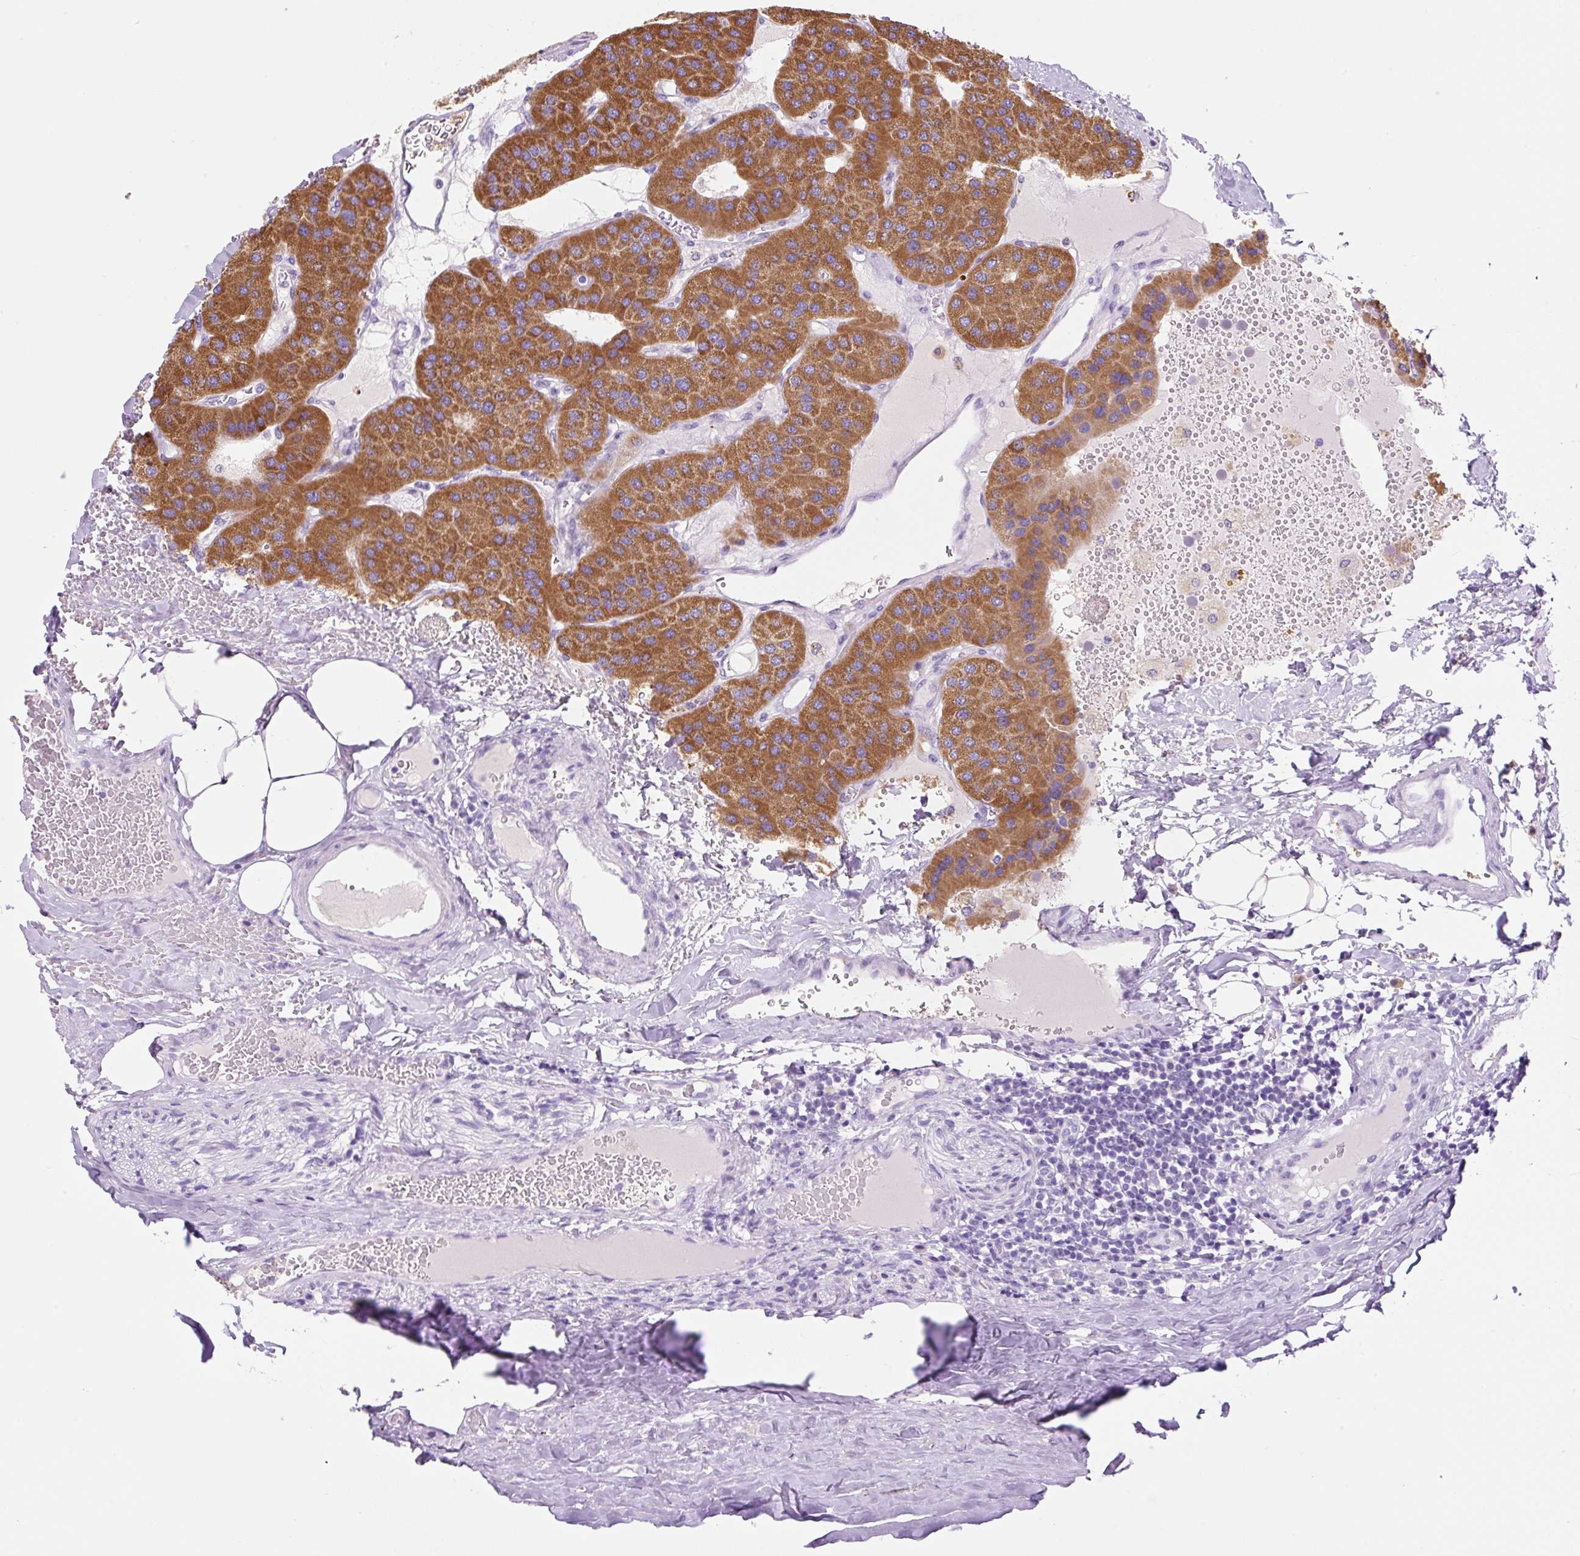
{"staining": {"intensity": "strong", "quantity": ">75%", "location": "cytoplasmic/membranous"}, "tissue": "parathyroid gland", "cell_type": "Glandular cells", "image_type": "normal", "snomed": [{"axis": "morphology", "description": "Normal tissue, NOS"}, {"axis": "morphology", "description": "Adenoma, NOS"}, {"axis": "topography", "description": "Parathyroid gland"}], "caption": "Strong cytoplasmic/membranous protein staining is seen in about >75% of glandular cells in parathyroid gland.", "gene": "NDST3", "patient": {"sex": "female", "age": 86}}